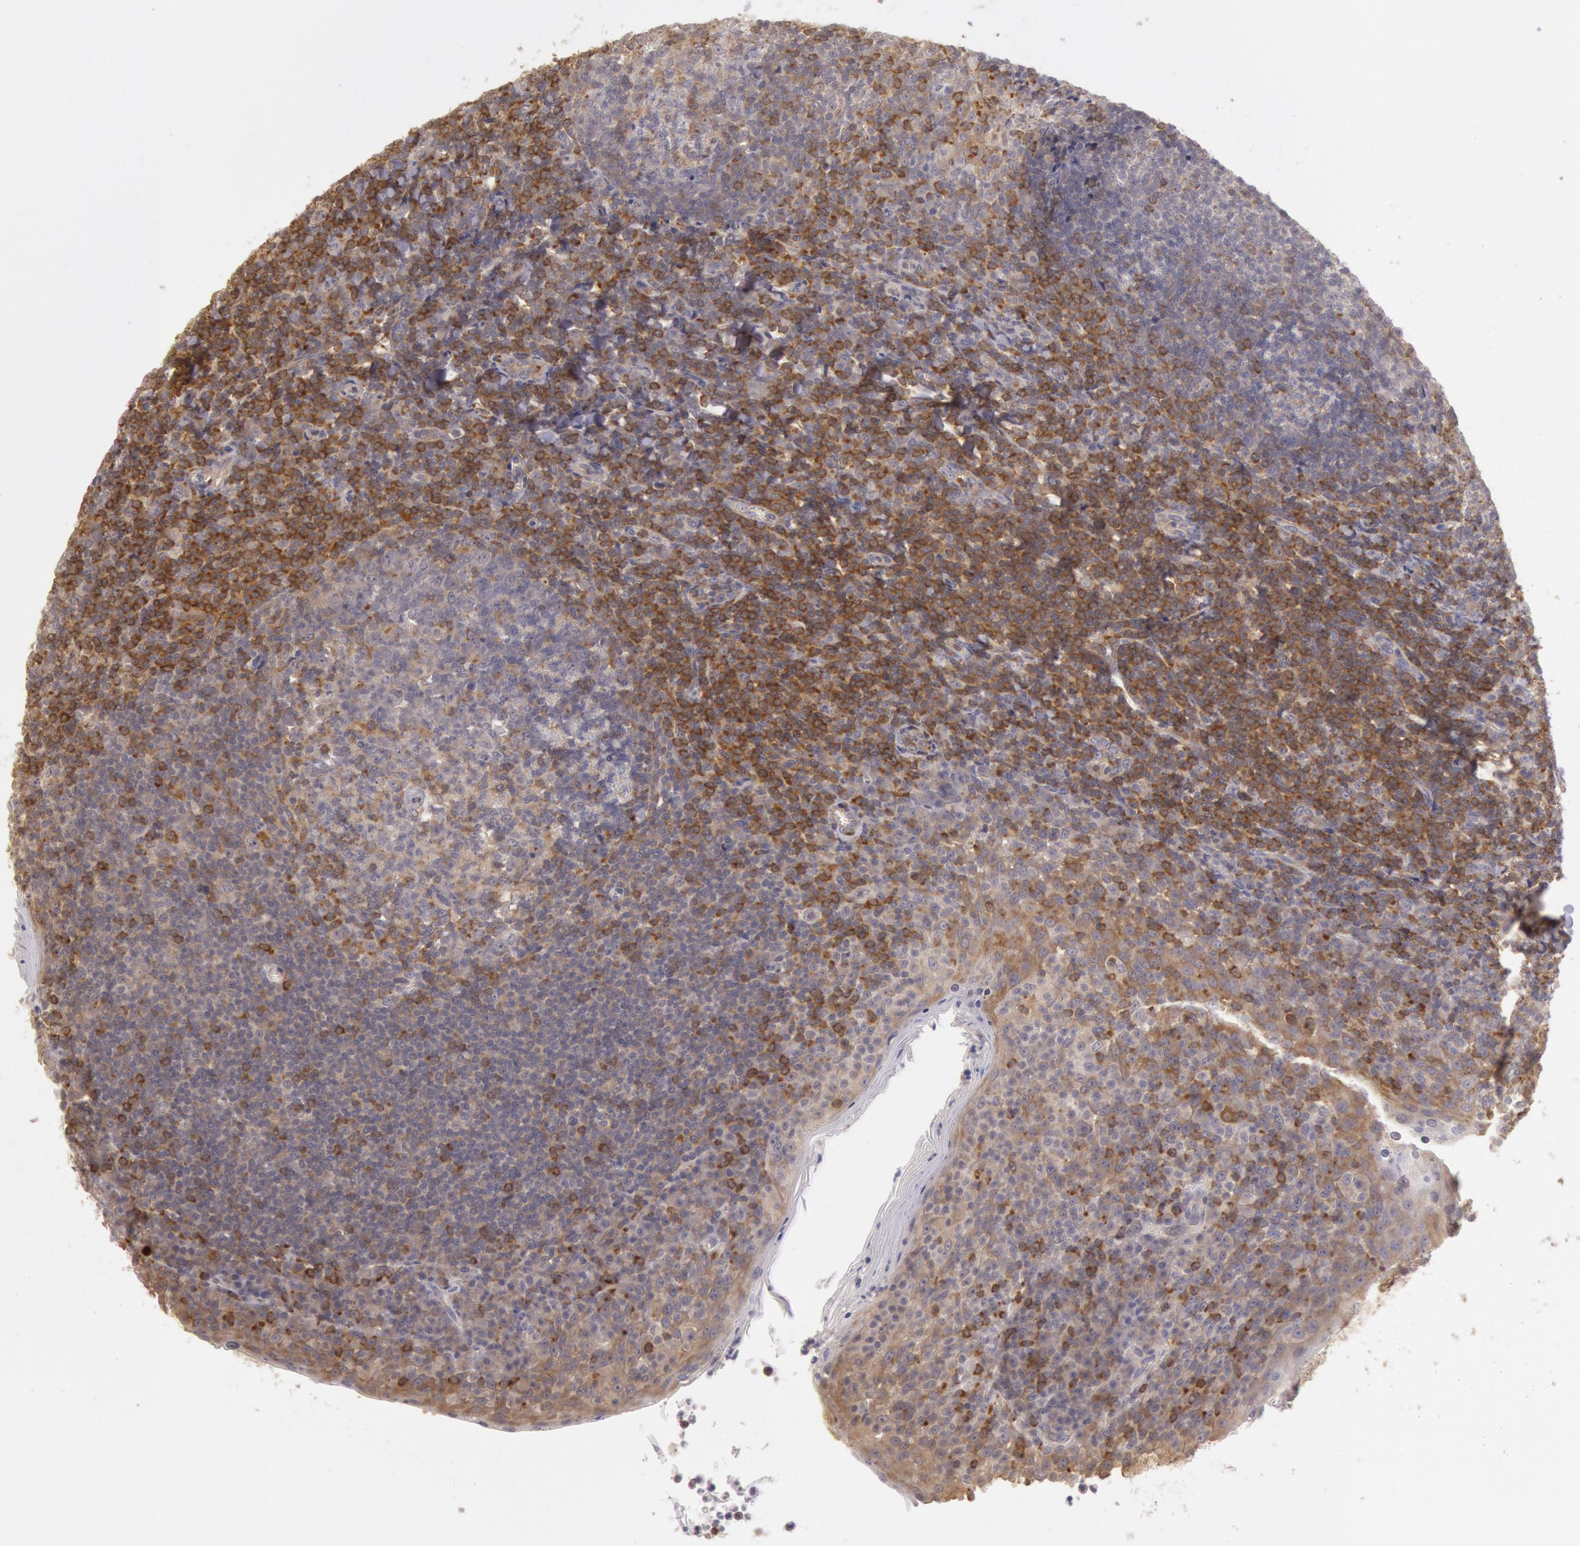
{"staining": {"intensity": "moderate", "quantity": "25%-75%", "location": "cytoplasmic/membranous"}, "tissue": "tonsil", "cell_type": "Germinal center cells", "image_type": "normal", "snomed": [{"axis": "morphology", "description": "Normal tissue, NOS"}, {"axis": "topography", "description": "Tonsil"}], "caption": "Protein staining reveals moderate cytoplasmic/membranous staining in approximately 25%-75% of germinal center cells in benign tonsil.", "gene": "NMT2", "patient": {"sex": "male", "age": 31}}